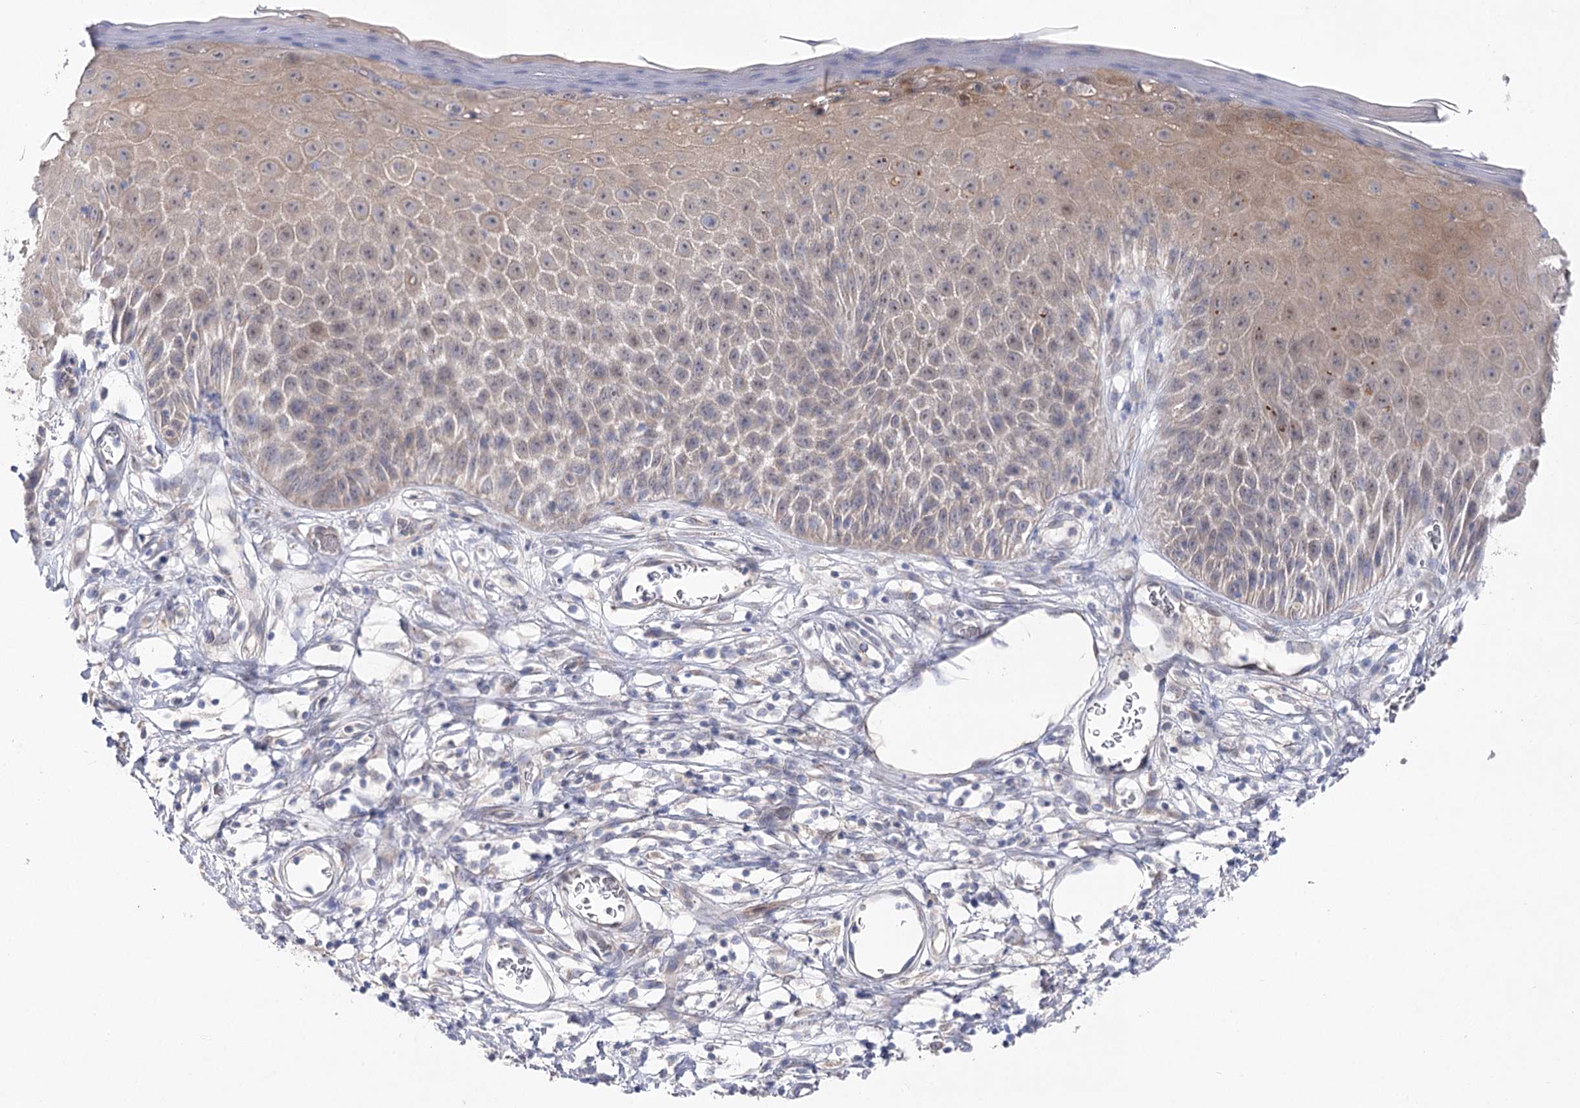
{"staining": {"intensity": "strong", "quantity": "<25%", "location": "cytoplasmic/membranous"}, "tissue": "skin", "cell_type": "Epidermal cells", "image_type": "normal", "snomed": [{"axis": "morphology", "description": "Normal tissue, NOS"}, {"axis": "topography", "description": "Vulva"}], "caption": "High-magnification brightfield microscopy of normal skin stained with DAB (brown) and counterstained with hematoxylin (blue). epidermal cells exhibit strong cytoplasmic/membranous staining is identified in about<25% of cells. The staining was performed using DAB (3,3'-diaminobenzidine) to visualize the protein expression in brown, while the nuclei were stained in blue with hematoxylin (Magnification: 20x).", "gene": "LRRC14B", "patient": {"sex": "female", "age": 68}}